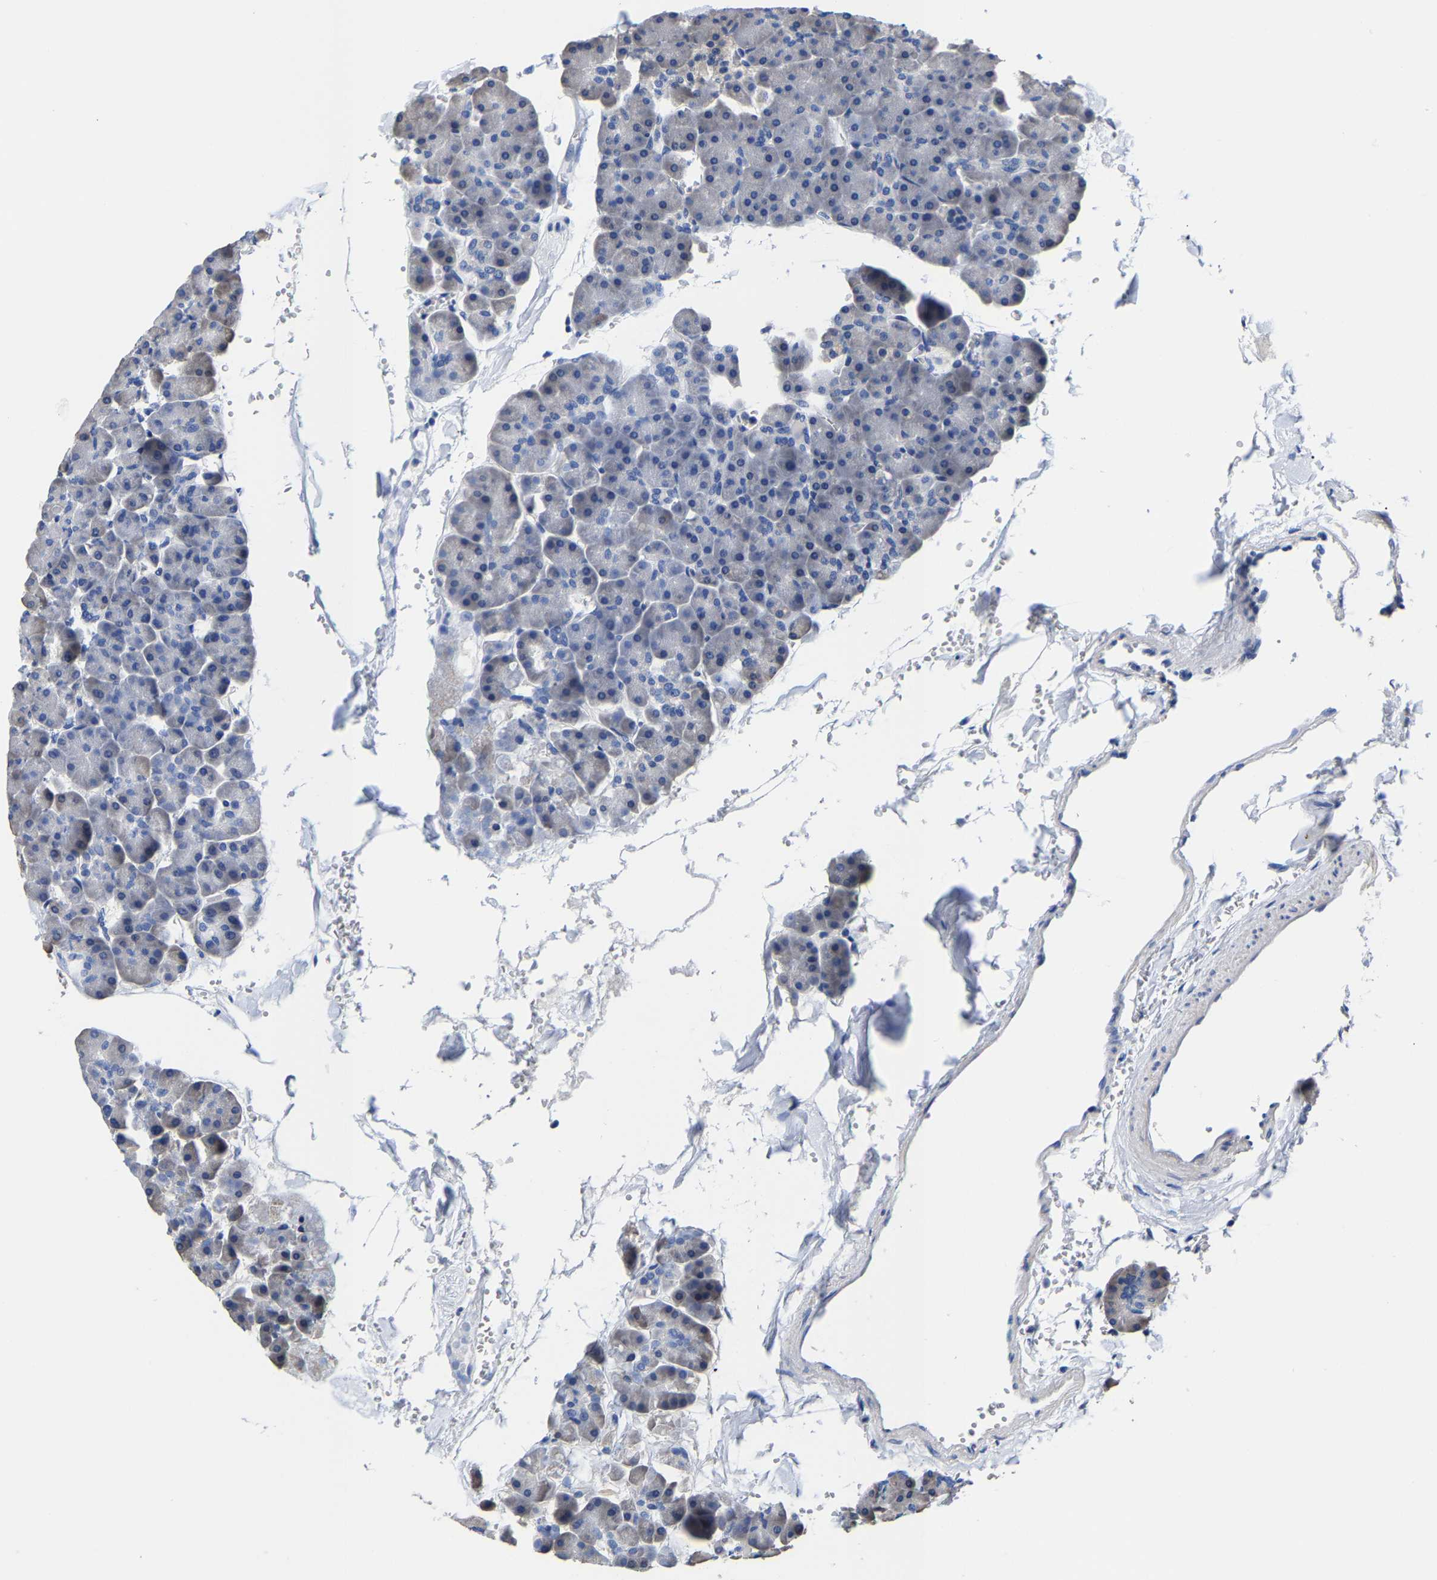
{"staining": {"intensity": "negative", "quantity": "none", "location": "none"}, "tissue": "pancreas", "cell_type": "Exocrine glandular cells", "image_type": "normal", "snomed": [{"axis": "morphology", "description": "Normal tissue, NOS"}, {"axis": "topography", "description": "Pancreas"}], "caption": "DAB (3,3'-diaminobenzidine) immunohistochemical staining of normal pancreas demonstrates no significant staining in exocrine glandular cells. (Brightfield microscopy of DAB (3,3'-diaminobenzidine) immunohistochemistry (IHC) at high magnification).", "gene": "SRPK2", "patient": {"sex": "male", "age": 35}}